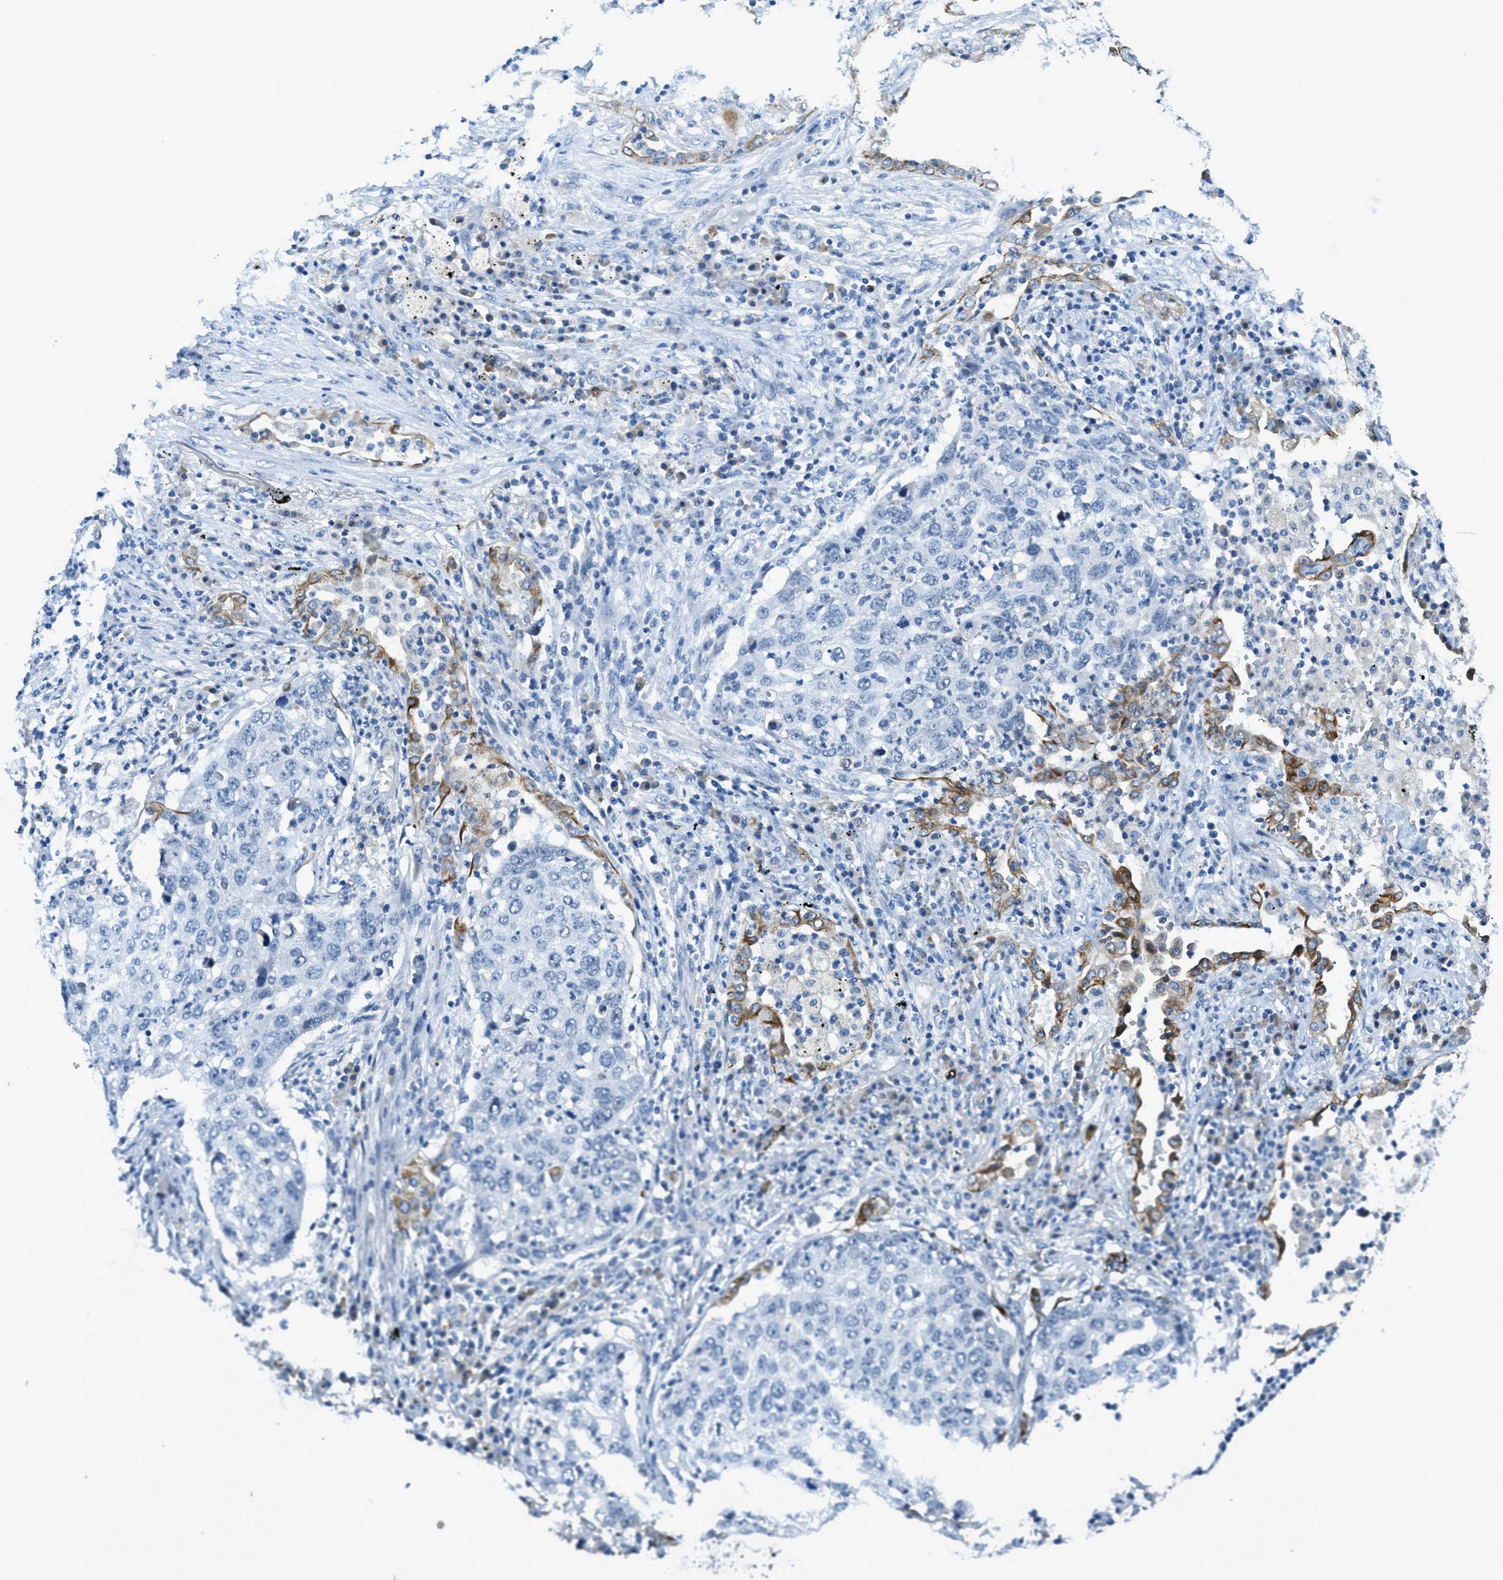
{"staining": {"intensity": "moderate", "quantity": "<25%", "location": "cytoplasmic/membranous"}, "tissue": "lung cancer", "cell_type": "Tumor cells", "image_type": "cancer", "snomed": [{"axis": "morphology", "description": "Squamous cell carcinoma, NOS"}, {"axis": "topography", "description": "Lung"}], "caption": "Immunohistochemical staining of lung squamous cell carcinoma demonstrates low levels of moderate cytoplasmic/membranous protein positivity in approximately <25% of tumor cells. The staining is performed using DAB brown chromogen to label protein expression. The nuclei are counter-stained blue using hematoxylin.", "gene": "KLHL8", "patient": {"sex": "female", "age": 63}}